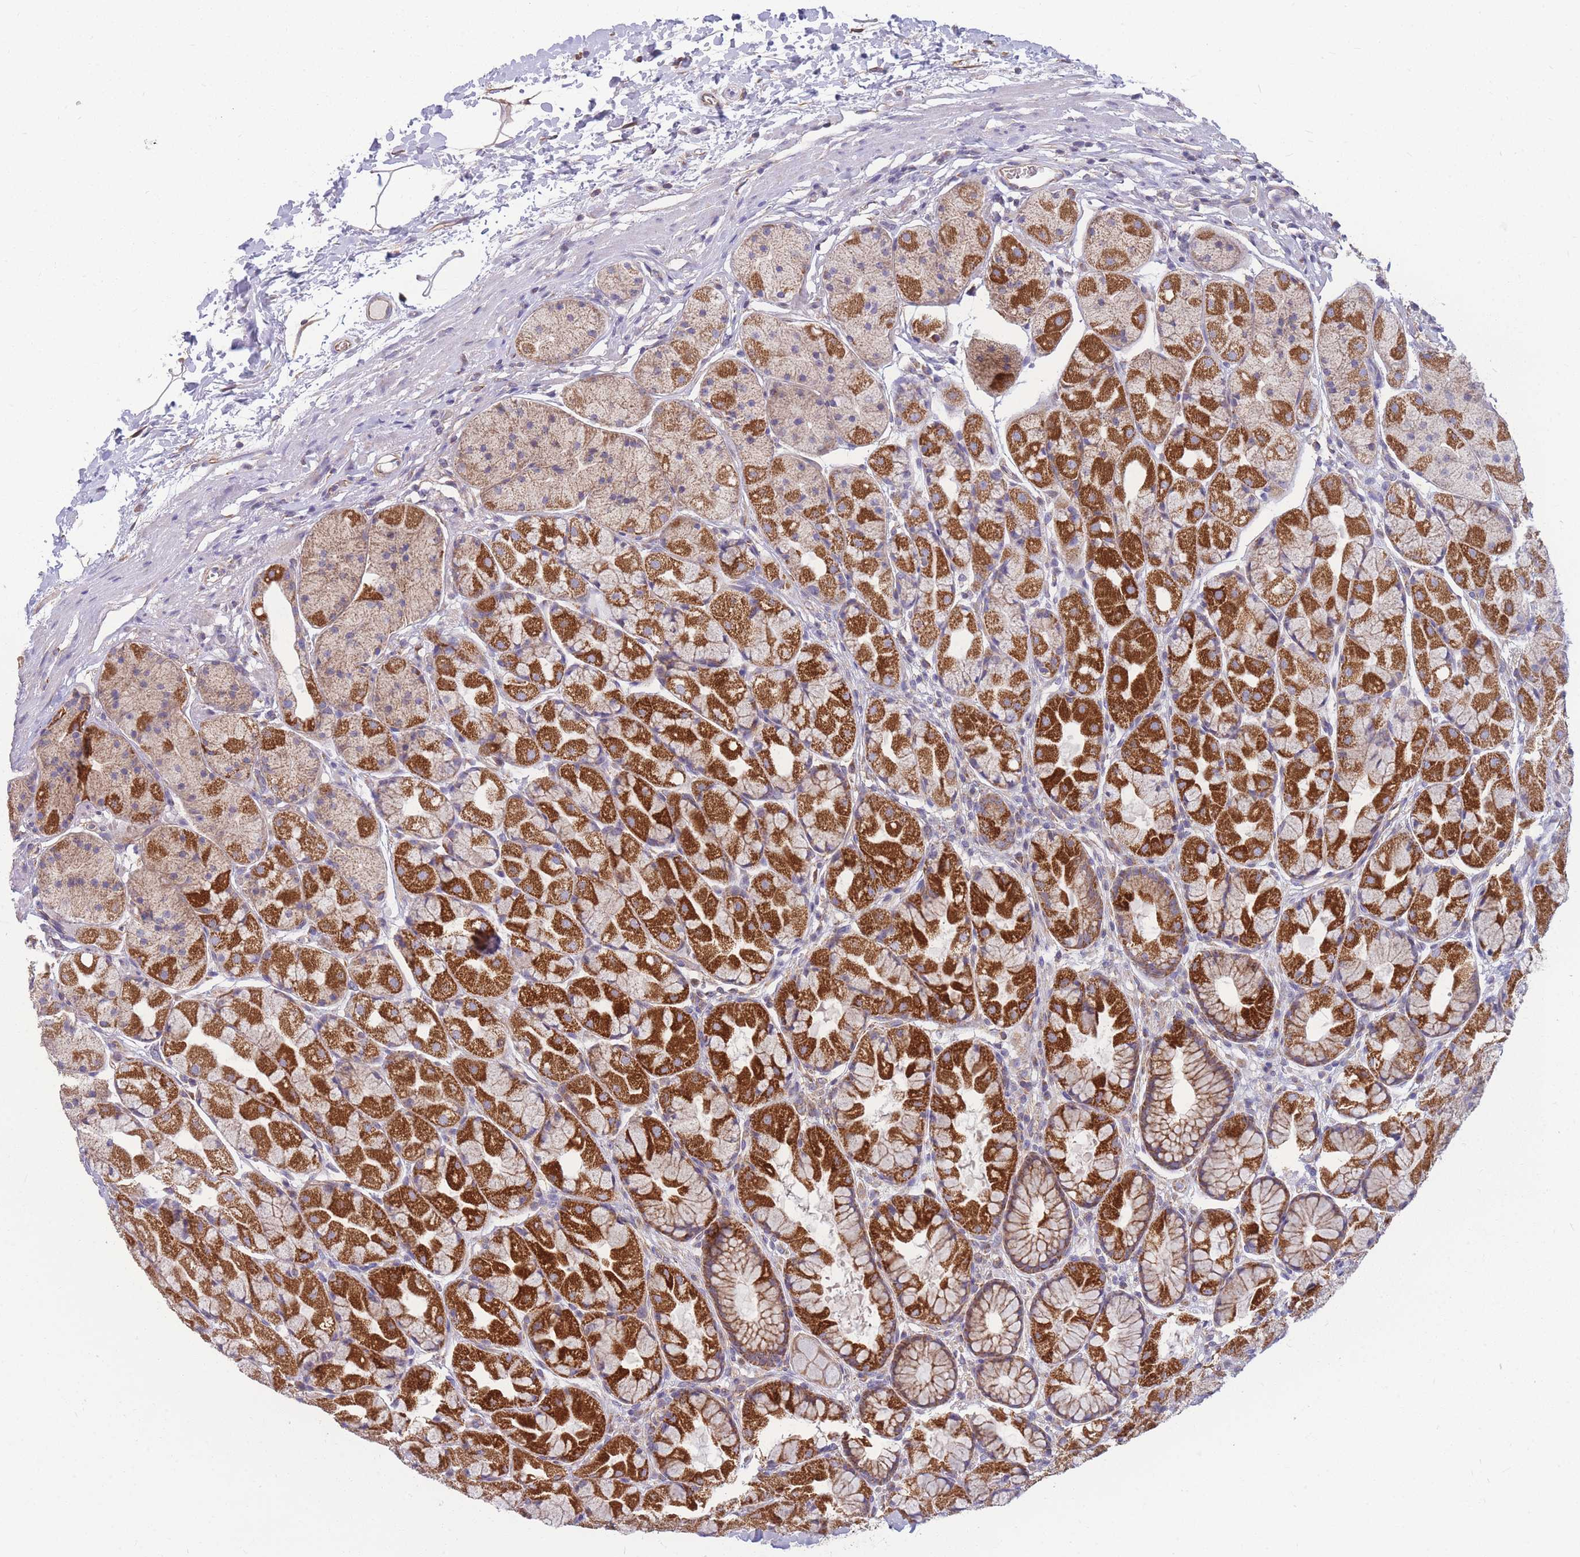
{"staining": {"intensity": "strong", "quantity": "25%-75%", "location": "cytoplasmic/membranous"}, "tissue": "stomach", "cell_type": "Glandular cells", "image_type": "normal", "snomed": [{"axis": "morphology", "description": "Normal tissue, NOS"}, {"axis": "topography", "description": "Stomach"}], "caption": "Stomach stained with DAB immunohistochemistry (IHC) exhibits high levels of strong cytoplasmic/membranous staining in approximately 25%-75% of glandular cells.", "gene": "MRPS9", "patient": {"sex": "male", "age": 57}}